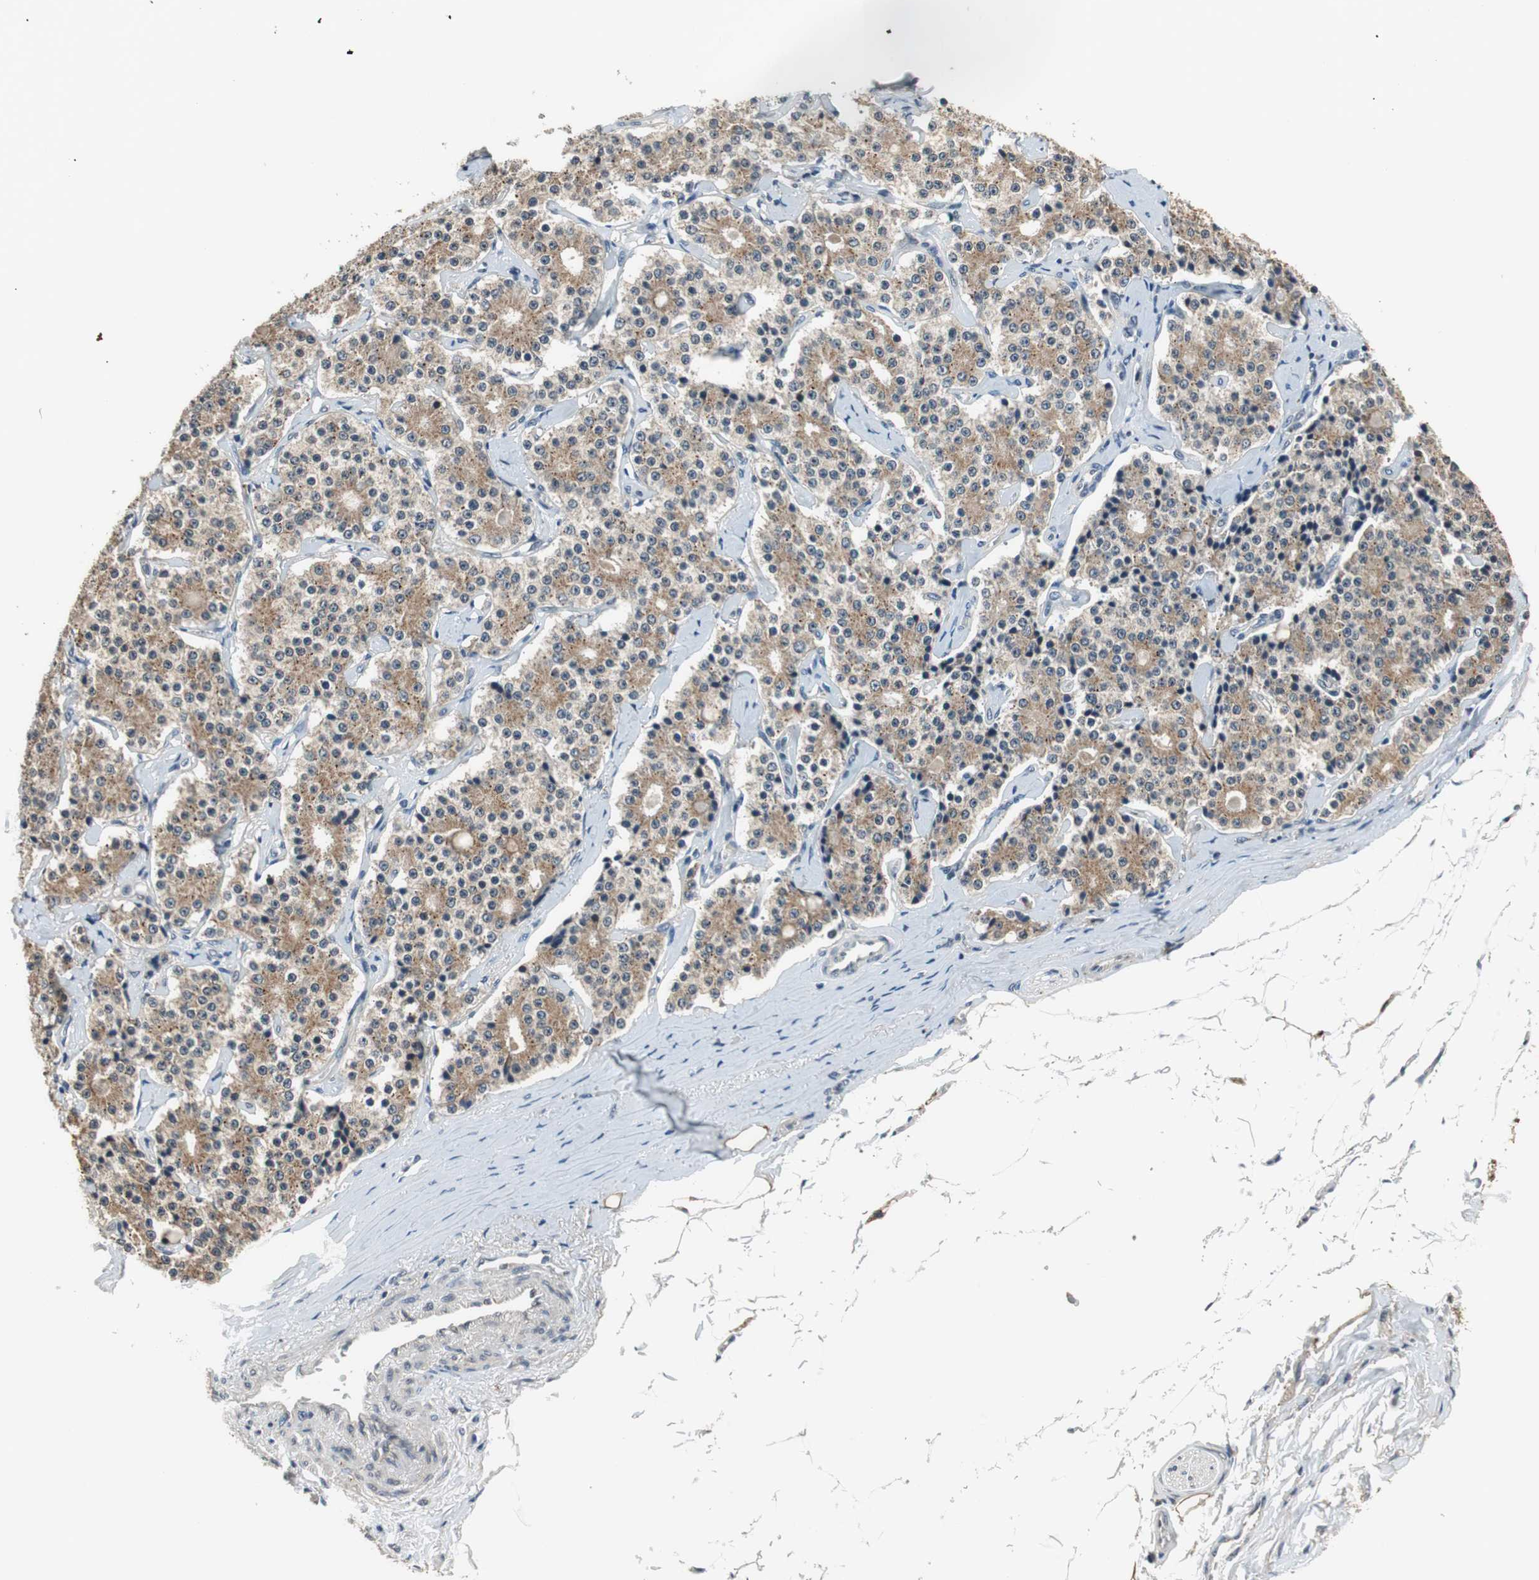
{"staining": {"intensity": "moderate", "quantity": "25%-75%", "location": "cytoplasmic/membranous"}, "tissue": "carcinoid", "cell_type": "Tumor cells", "image_type": "cancer", "snomed": [{"axis": "morphology", "description": "Carcinoid, malignant, NOS"}, {"axis": "topography", "description": "Colon"}], "caption": "Immunohistochemical staining of human carcinoid demonstrates moderate cytoplasmic/membranous protein positivity in approximately 25%-75% of tumor cells.", "gene": "PI4KB", "patient": {"sex": "female", "age": 61}}